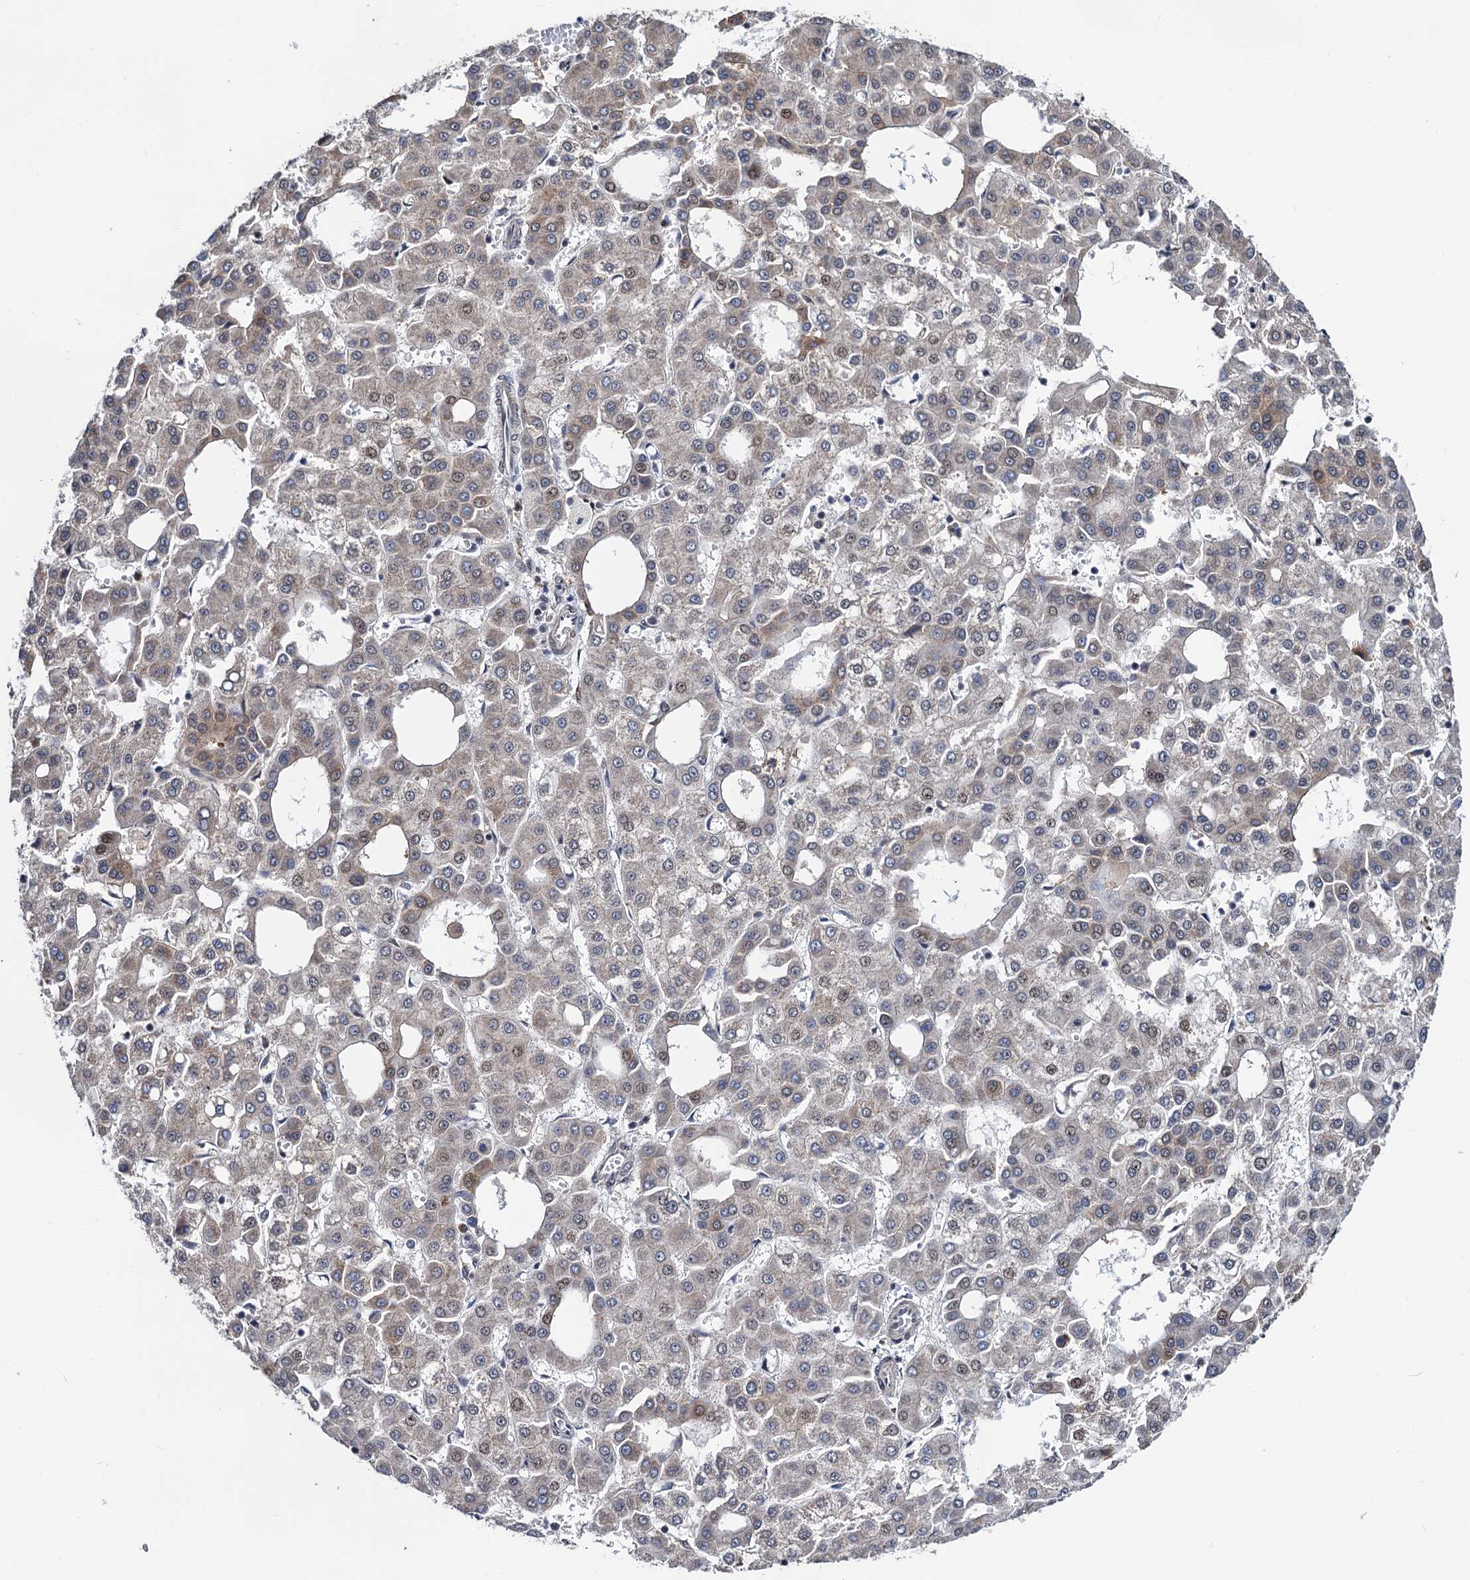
{"staining": {"intensity": "weak", "quantity": "<25%", "location": "nuclear"}, "tissue": "liver cancer", "cell_type": "Tumor cells", "image_type": "cancer", "snomed": [{"axis": "morphology", "description": "Carcinoma, Hepatocellular, NOS"}, {"axis": "topography", "description": "Liver"}], "caption": "Histopathology image shows no significant protein positivity in tumor cells of hepatocellular carcinoma (liver).", "gene": "FAM222A", "patient": {"sex": "male", "age": 47}}